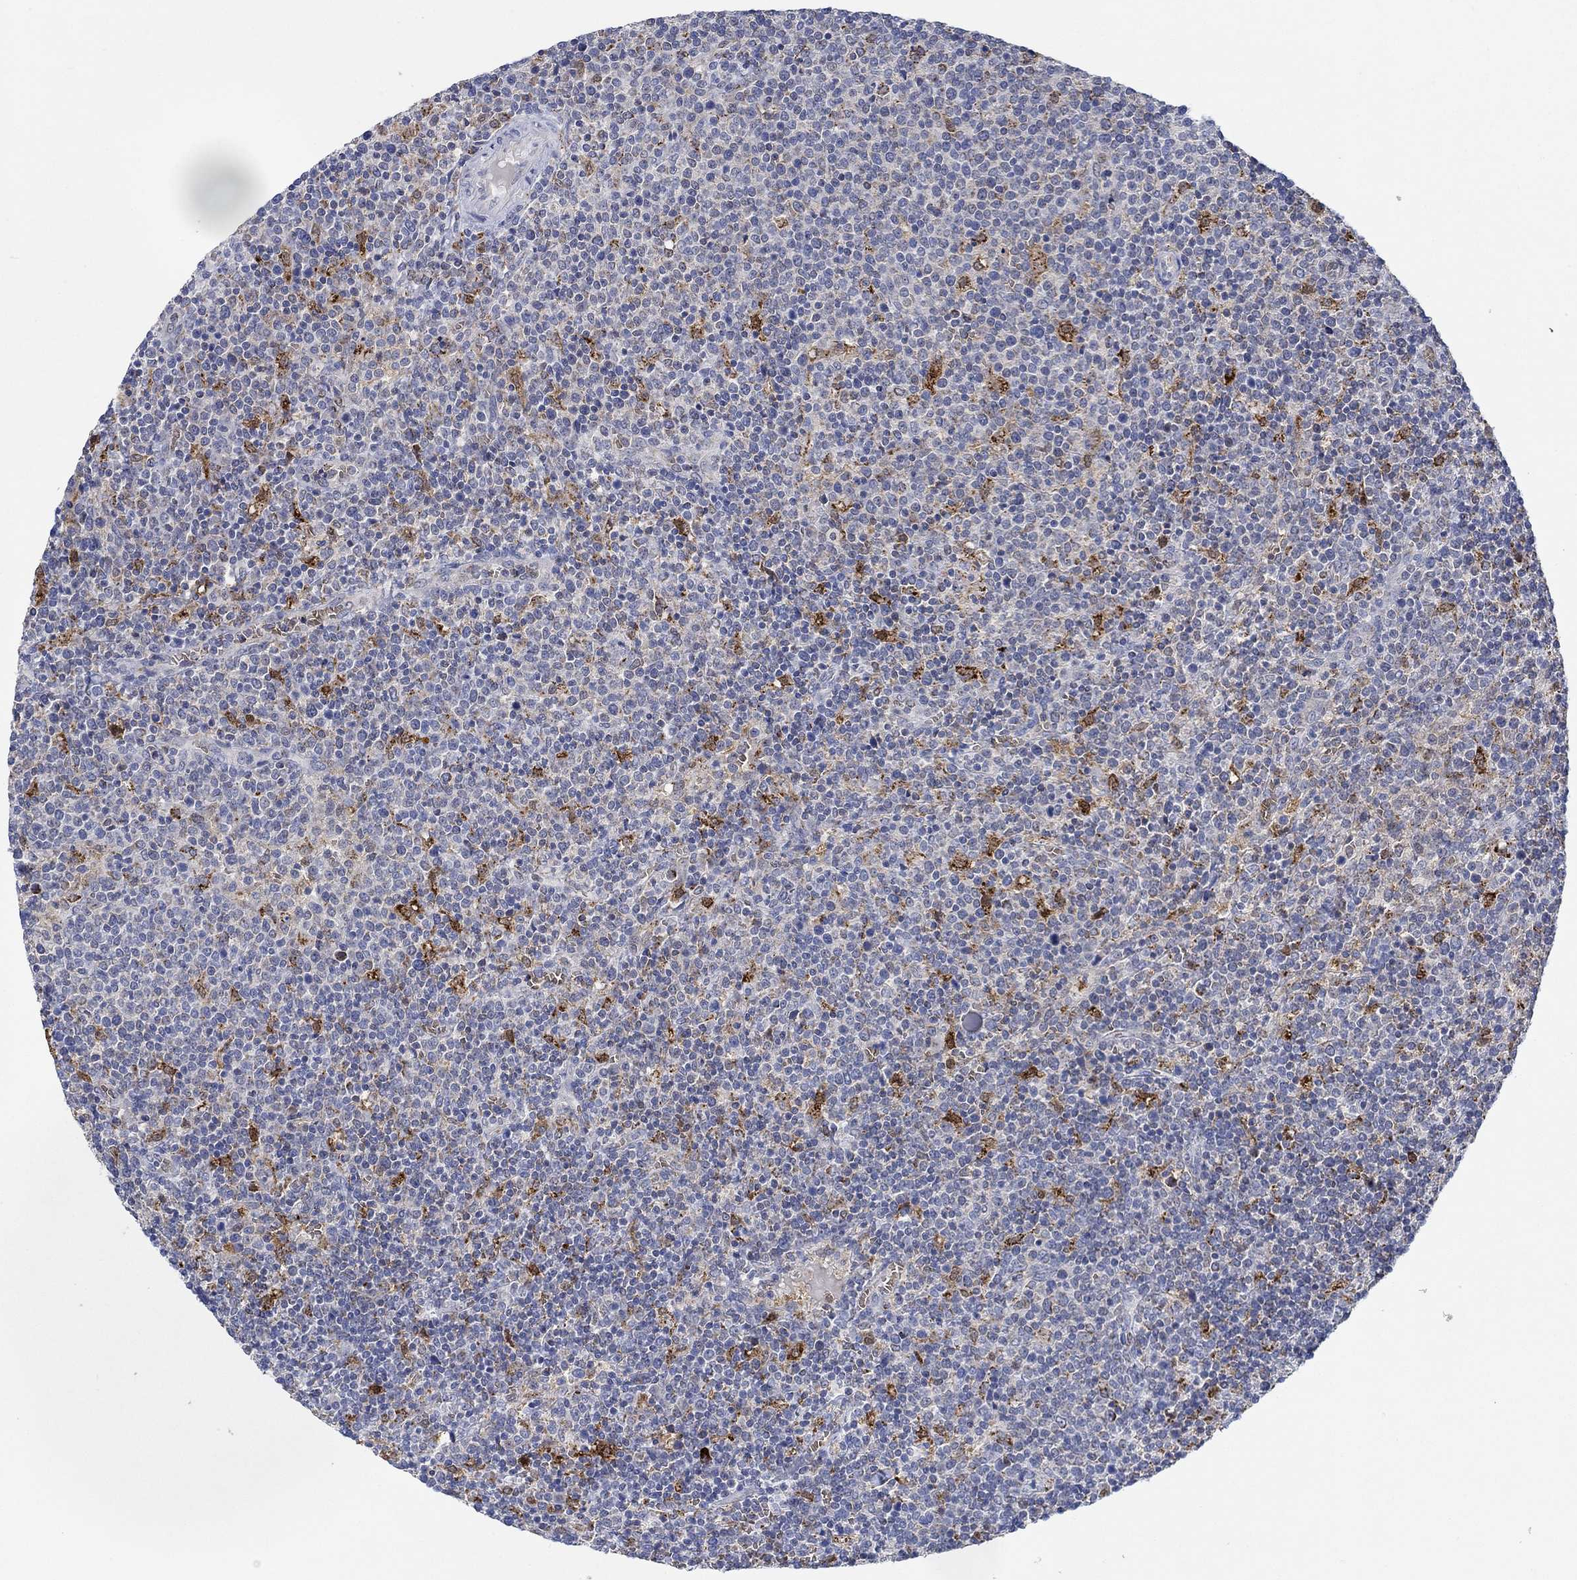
{"staining": {"intensity": "negative", "quantity": "none", "location": "none"}, "tissue": "lymphoma", "cell_type": "Tumor cells", "image_type": "cancer", "snomed": [{"axis": "morphology", "description": "Malignant lymphoma, non-Hodgkin's type, High grade"}, {"axis": "topography", "description": "Lymph node"}], "caption": "High power microscopy micrograph of an immunohistochemistry histopathology image of lymphoma, revealing no significant staining in tumor cells.", "gene": "MPP1", "patient": {"sex": "male", "age": 61}}